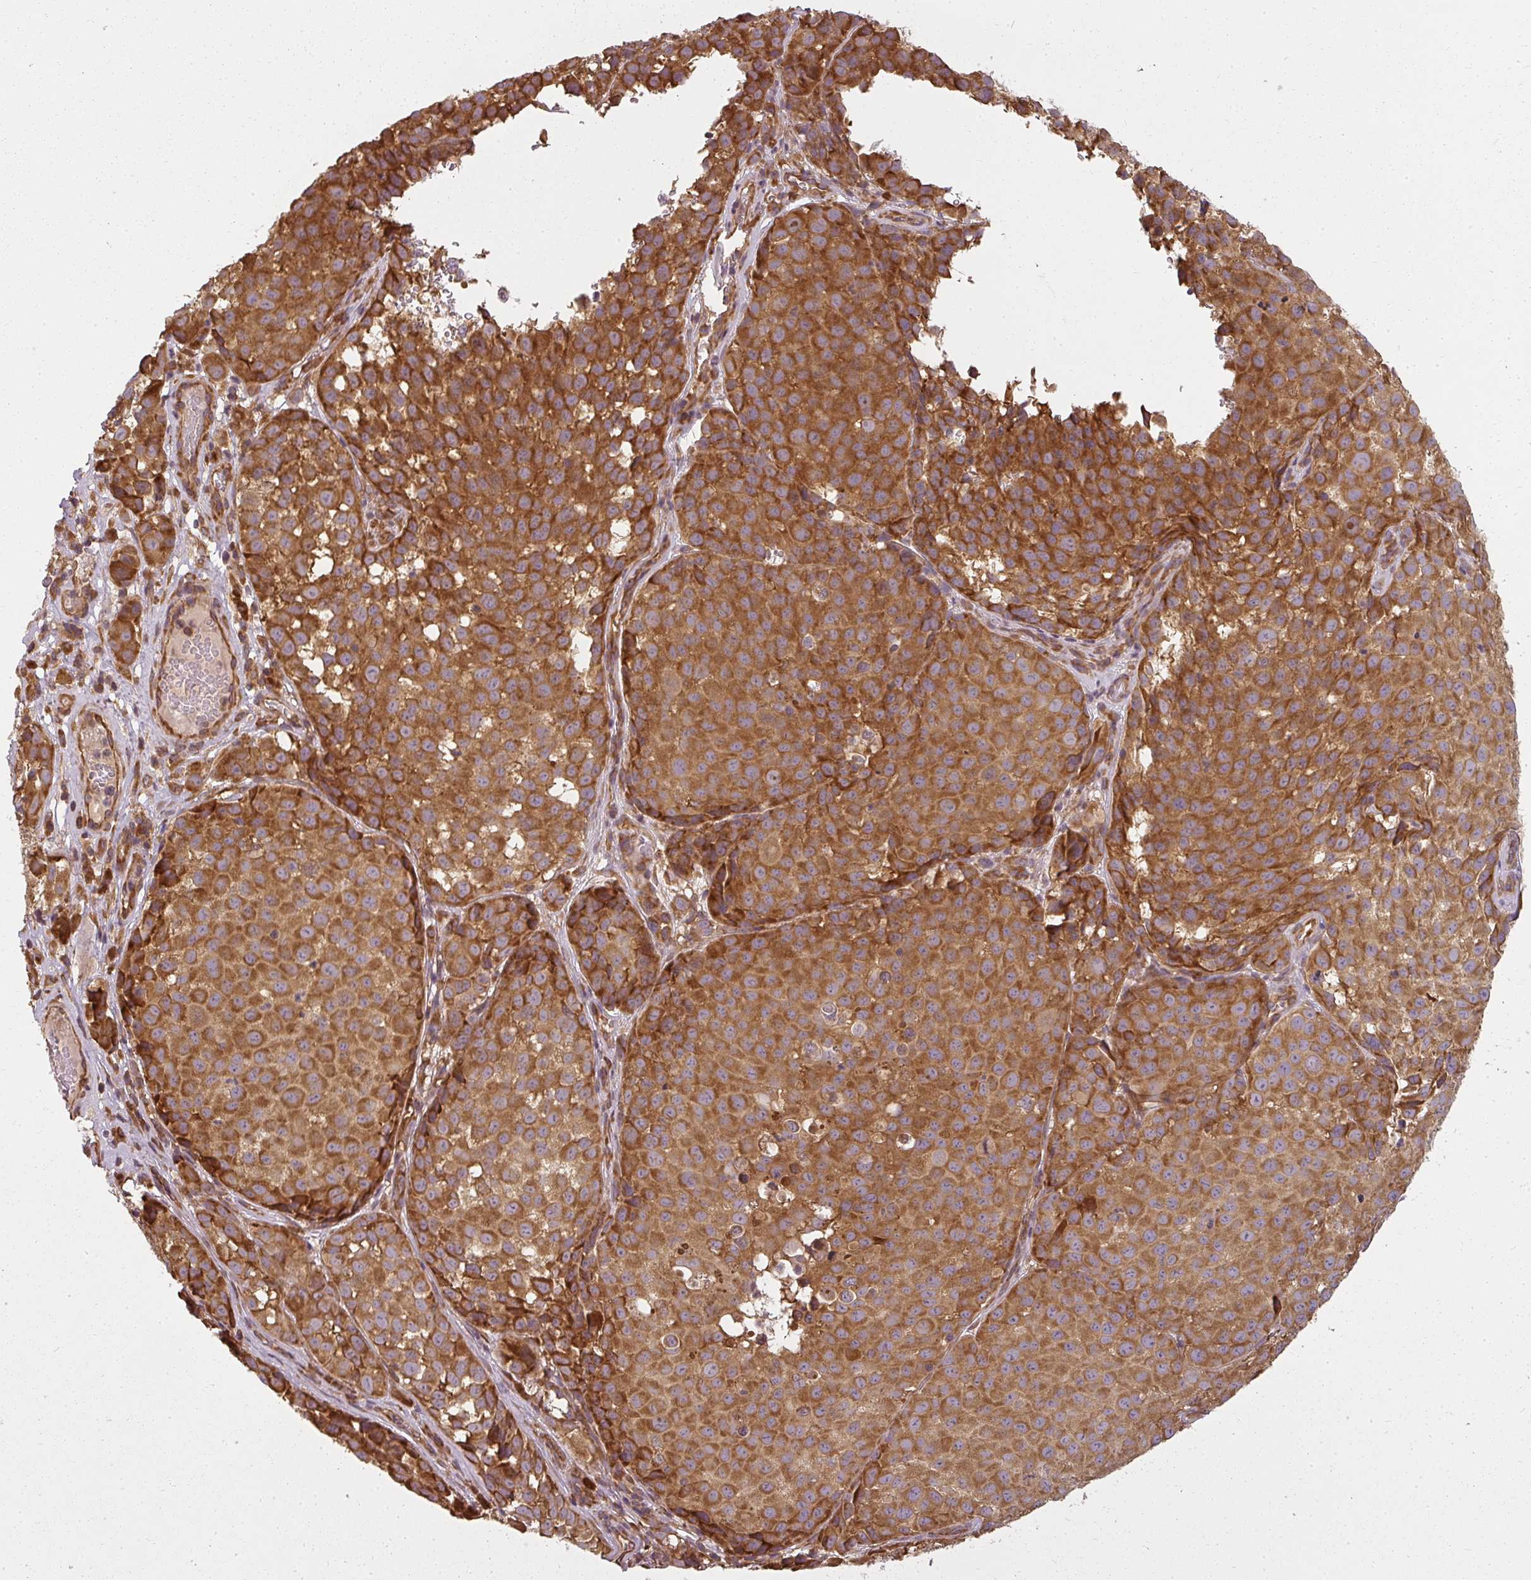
{"staining": {"intensity": "strong", "quantity": ">75%", "location": "cytoplasmic/membranous"}, "tissue": "melanoma", "cell_type": "Tumor cells", "image_type": "cancer", "snomed": [{"axis": "morphology", "description": "Malignant melanoma, NOS"}, {"axis": "topography", "description": "Skin"}], "caption": "Strong cytoplasmic/membranous positivity for a protein is seen in about >75% of tumor cells of melanoma using IHC.", "gene": "RPL24", "patient": {"sex": "male", "age": 64}}